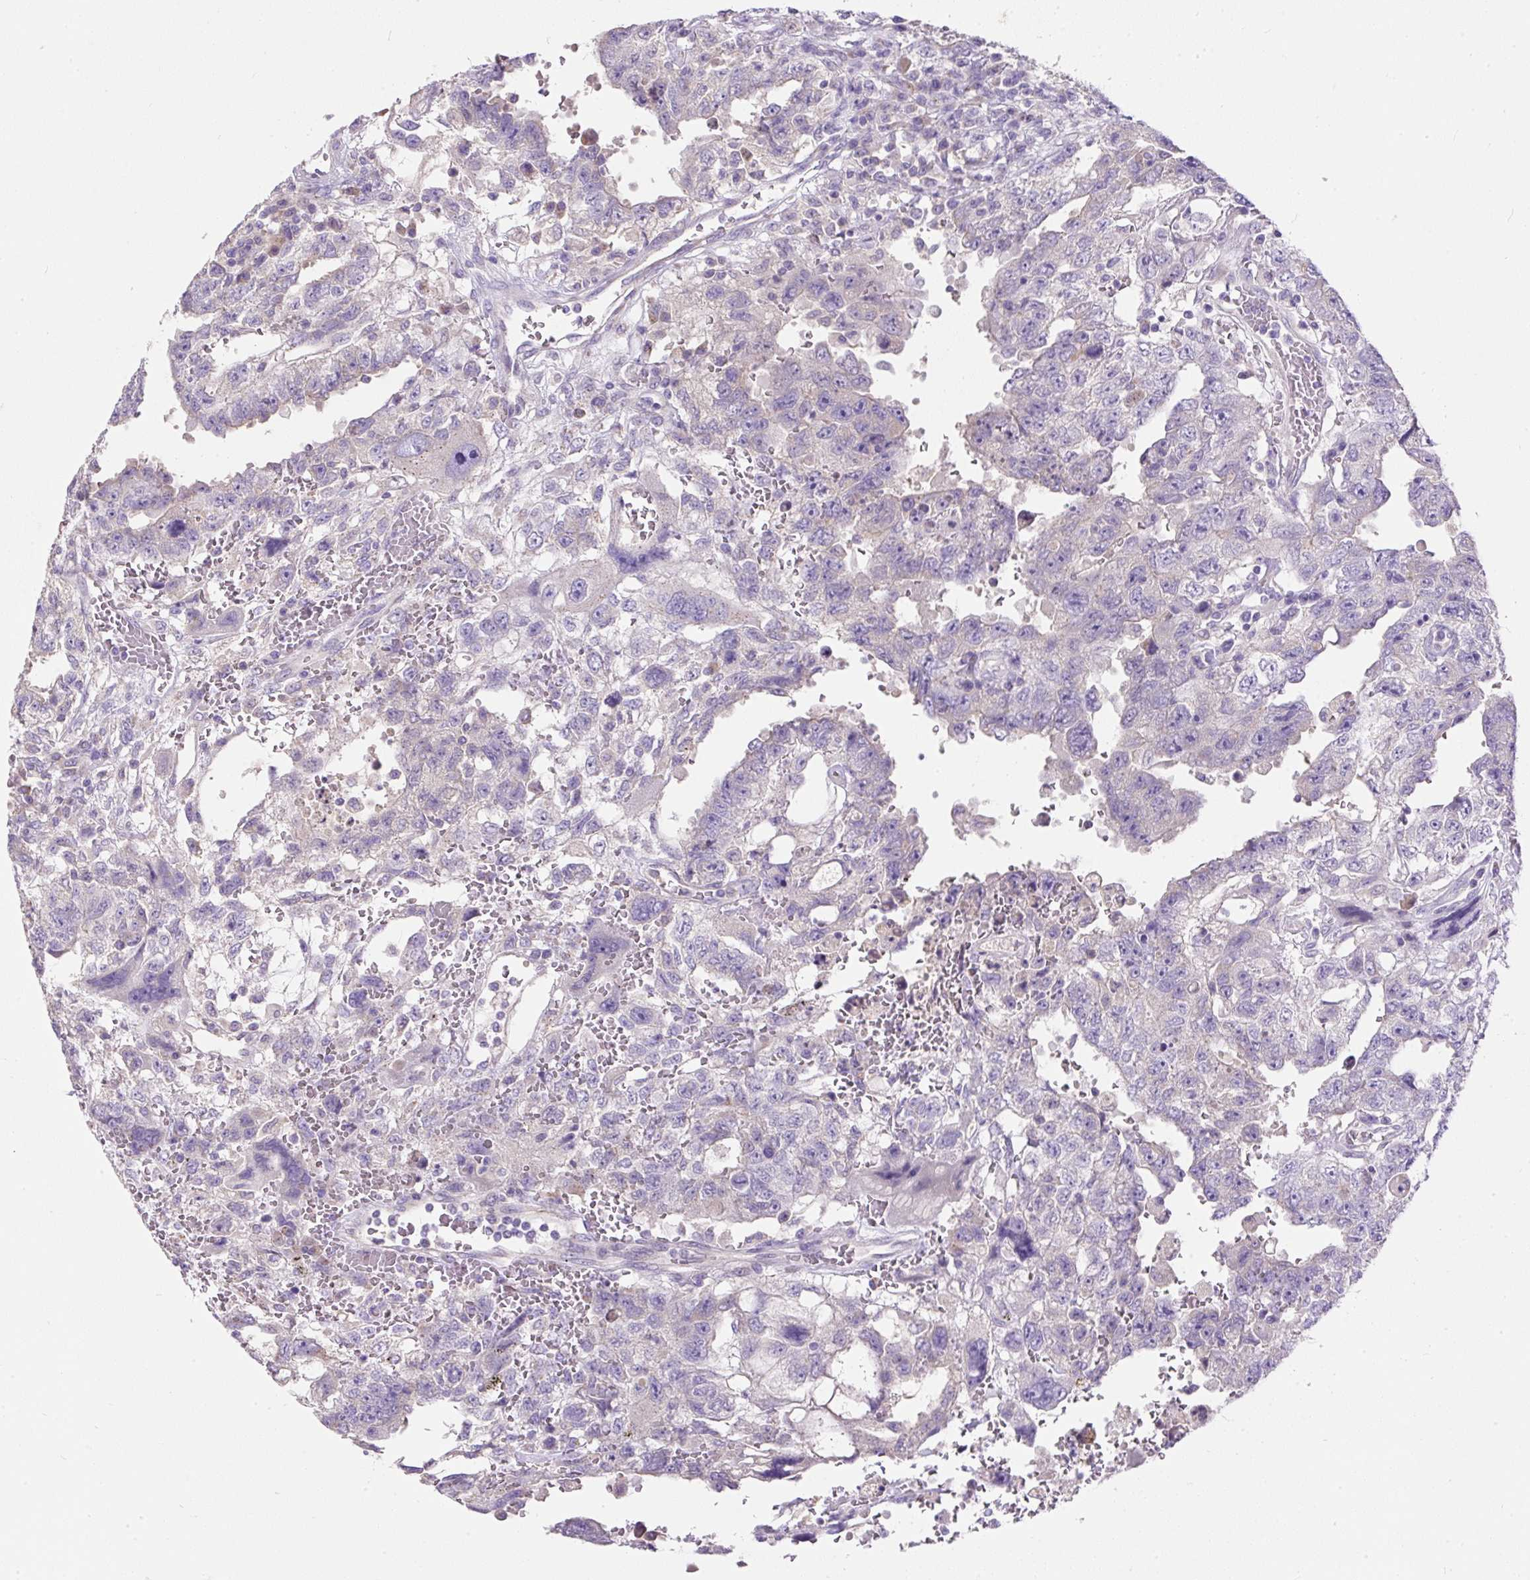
{"staining": {"intensity": "negative", "quantity": "none", "location": "none"}, "tissue": "testis cancer", "cell_type": "Tumor cells", "image_type": "cancer", "snomed": [{"axis": "morphology", "description": "Carcinoma, Embryonal, NOS"}, {"axis": "topography", "description": "Testis"}], "caption": "Immunohistochemical staining of human testis cancer shows no significant expression in tumor cells.", "gene": "SUSD5", "patient": {"sex": "male", "age": 26}}